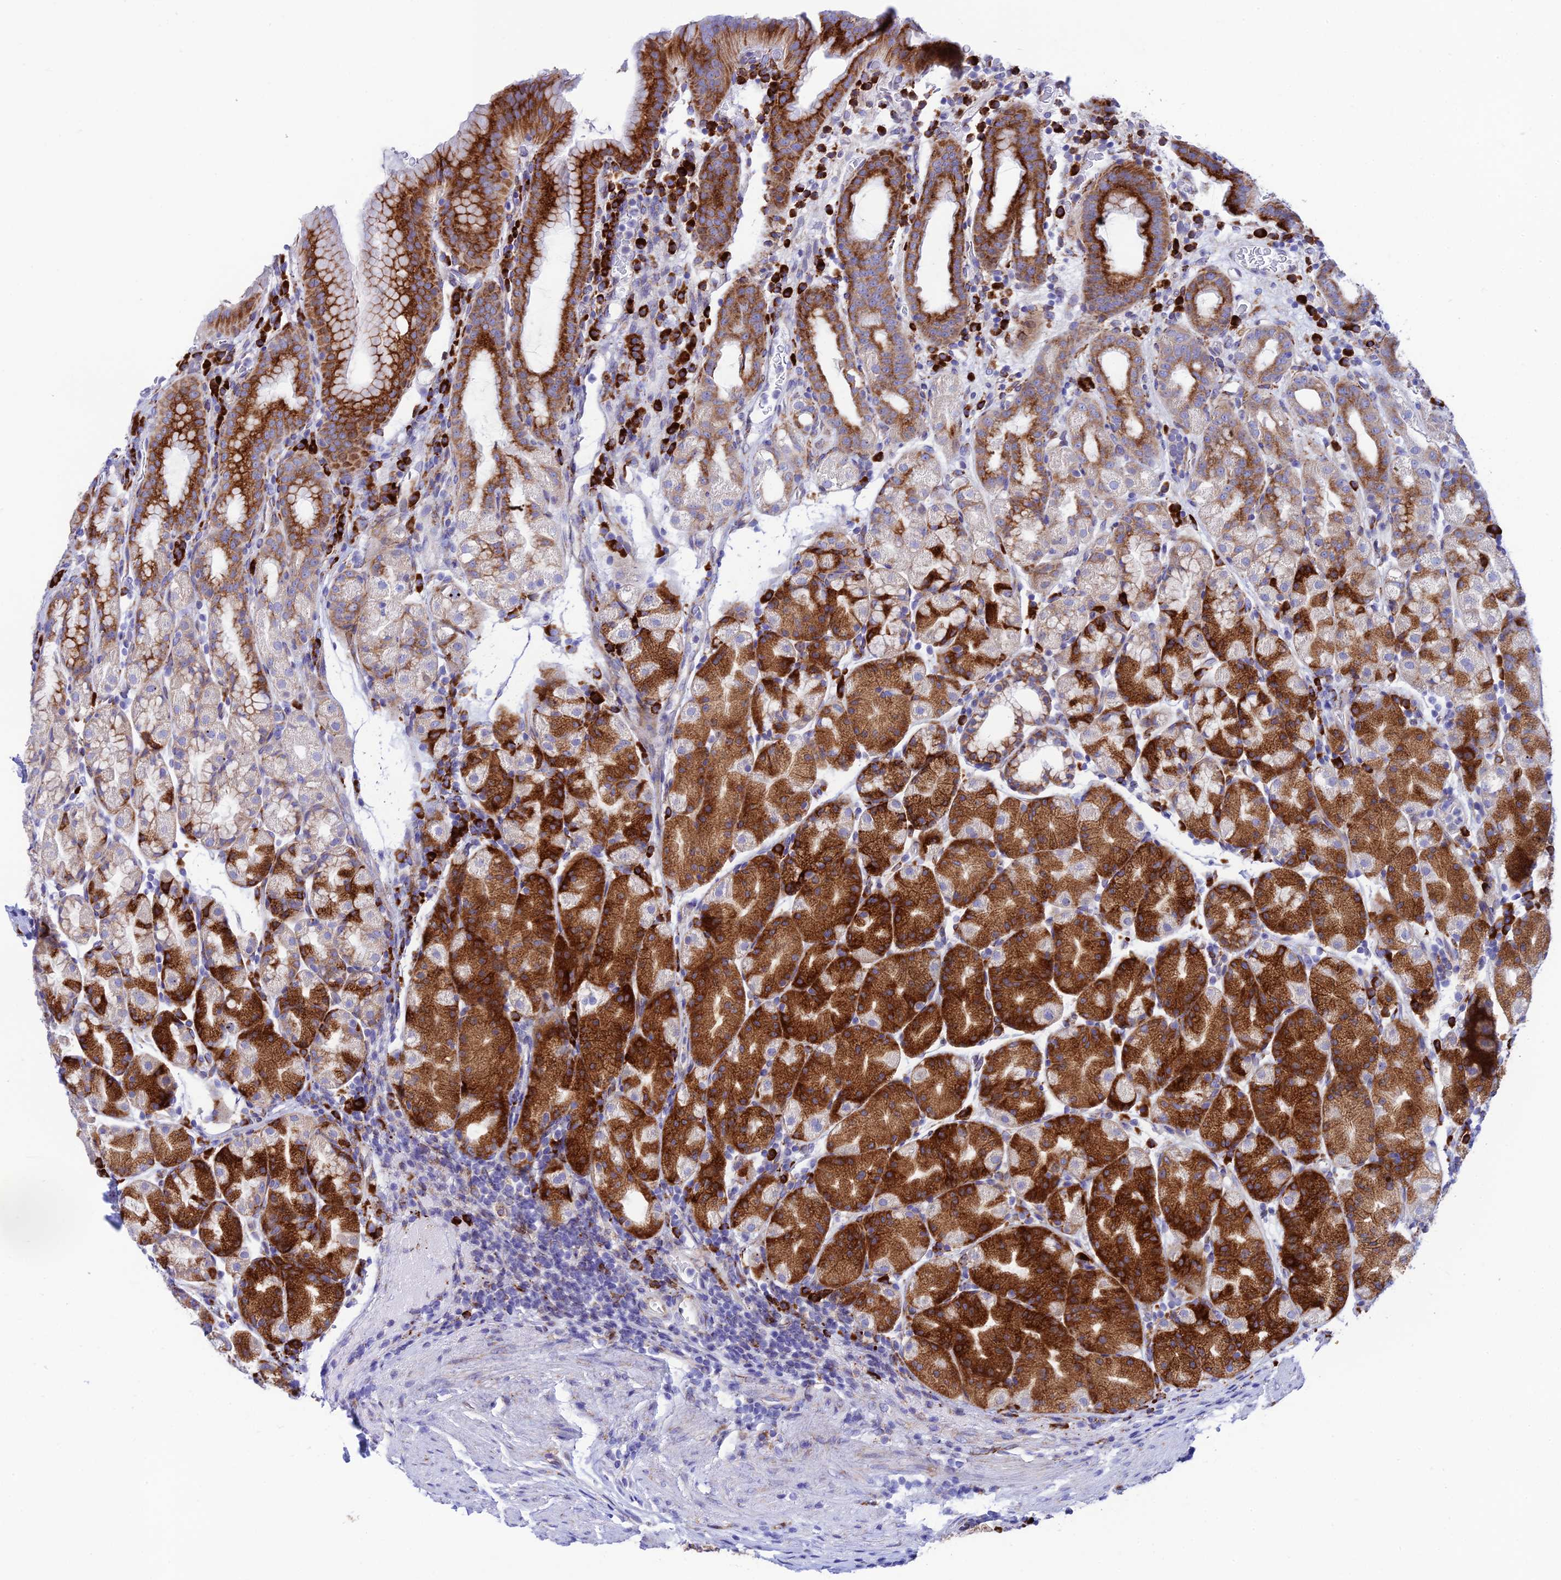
{"staining": {"intensity": "strong", "quantity": "25%-75%", "location": "cytoplasmic/membranous"}, "tissue": "stomach", "cell_type": "Glandular cells", "image_type": "normal", "snomed": [{"axis": "morphology", "description": "Normal tissue, NOS"}, {"axis": "topography", "description": "Stomach, upper"}, {"axis": "topography", "description": "Stomach, lower"}, {"axis": "topography", "description": "Small intestine"}], "caption": "DAB (3,3'-diaminobenzidine) immunohistochemical staining of benign stomach exhibits strong cytoplasmic/membranous protein expression in about 25%-75% of glandular cells. The staining was performed using DAB (3,3'-diaminobenzidine), with brown indicating positive protein expression. Nuclei are stained blue with hematoxylin.", "gene": "TUBGCP6", "patient": {"sex": "male", "age": 68}}